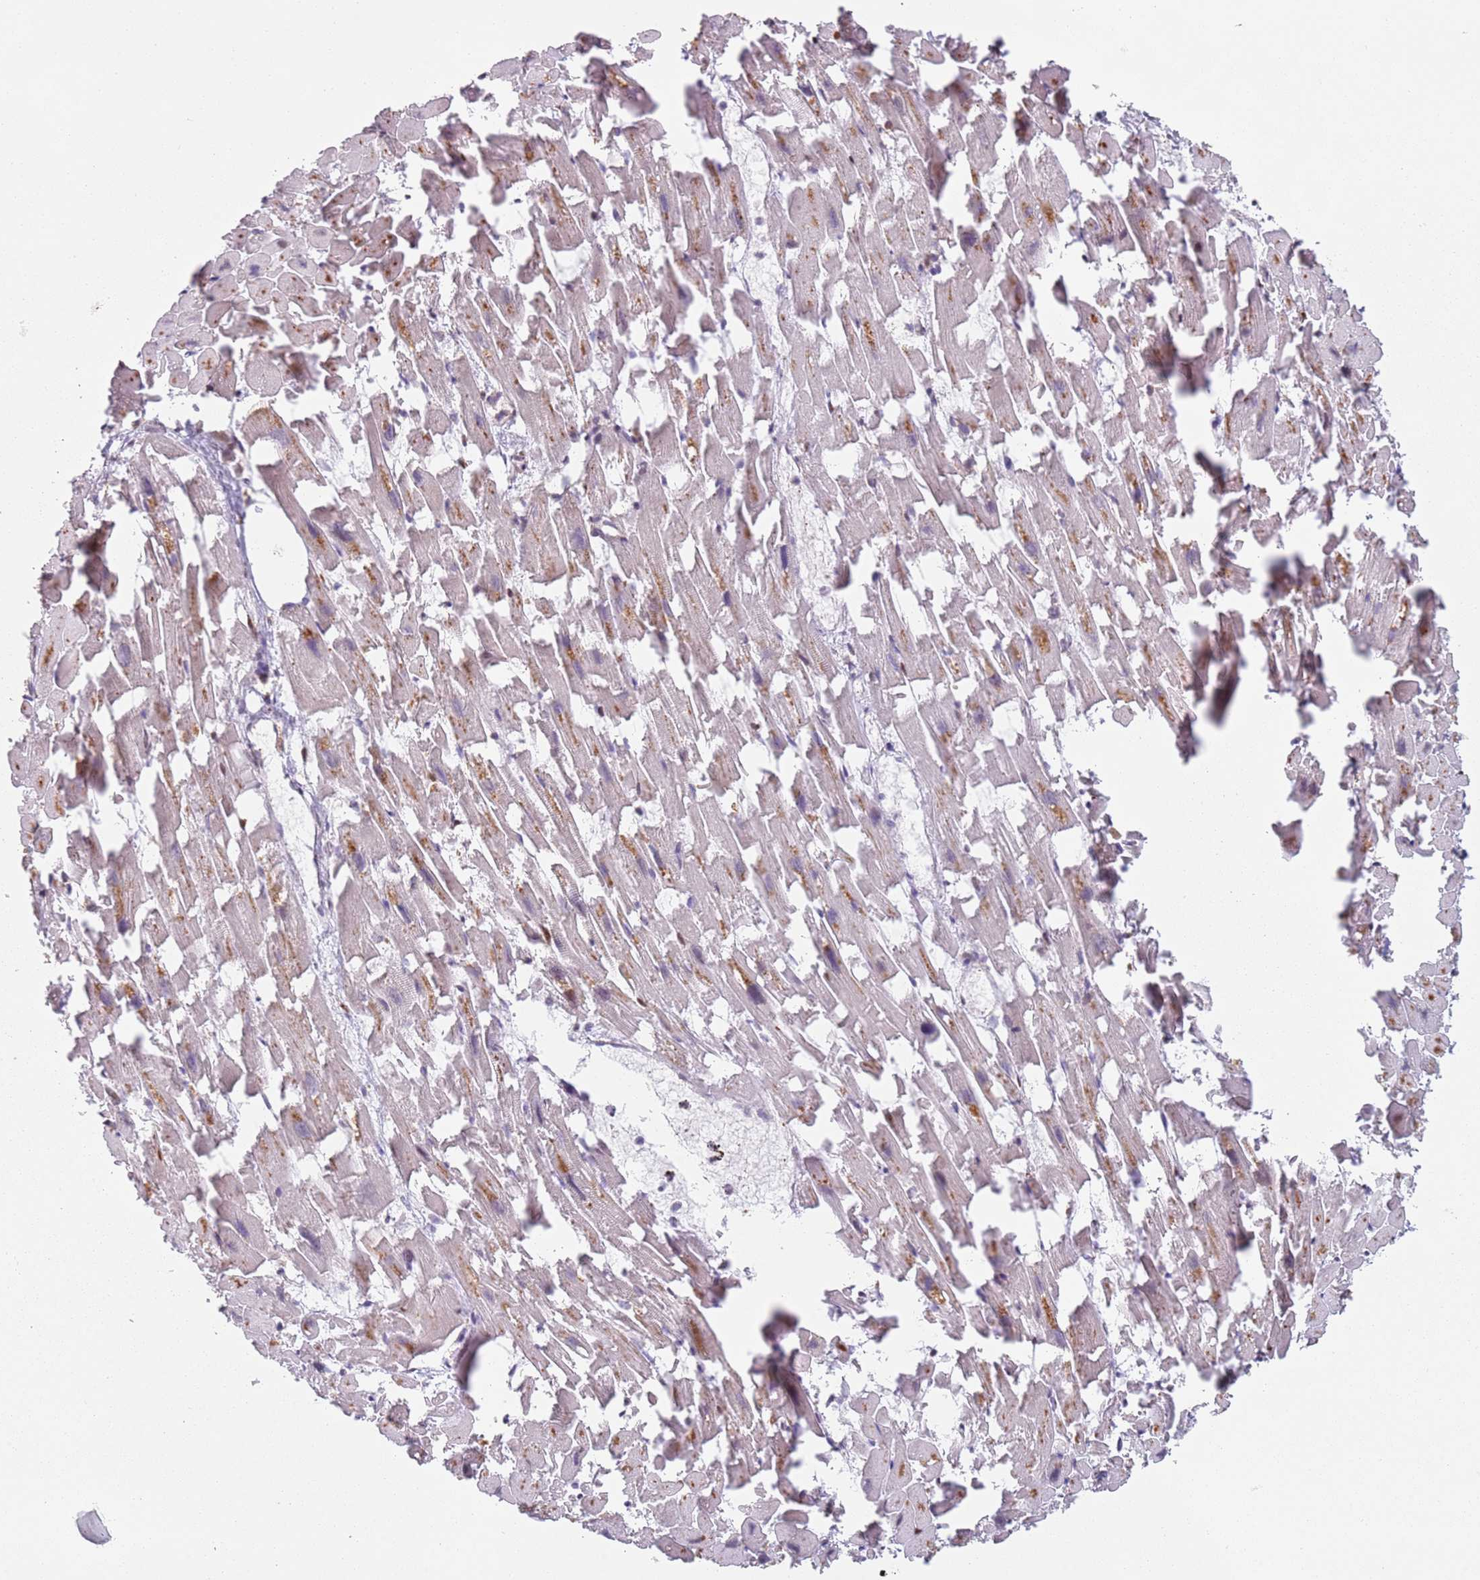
{"staining": {"intensity": "weak", "quantity": ">75%", "location": "cytoplasmic/membranous,nuclear"}, "tissue": "heart muscle", "cell_type": "Cardiomyocytes", "image_type": "normal", "snomed": [{"axis": "morphology", "description": "Normal tissue, NOS"}, {"axis": "topography", "description": "Heart"}], "caption": "The image reveals immunohistochemical staining of unremarkable heart muscle. There is weak cytoplasmic/membranous,nuclear staining is seen in approximately >75% of cardiomyocytes. Immunohistochemistry stains the protein in brown and the nuclei are stained blue.", "gene": "HNRNPLL", "patient": {"sex": "female", "age": 64}}